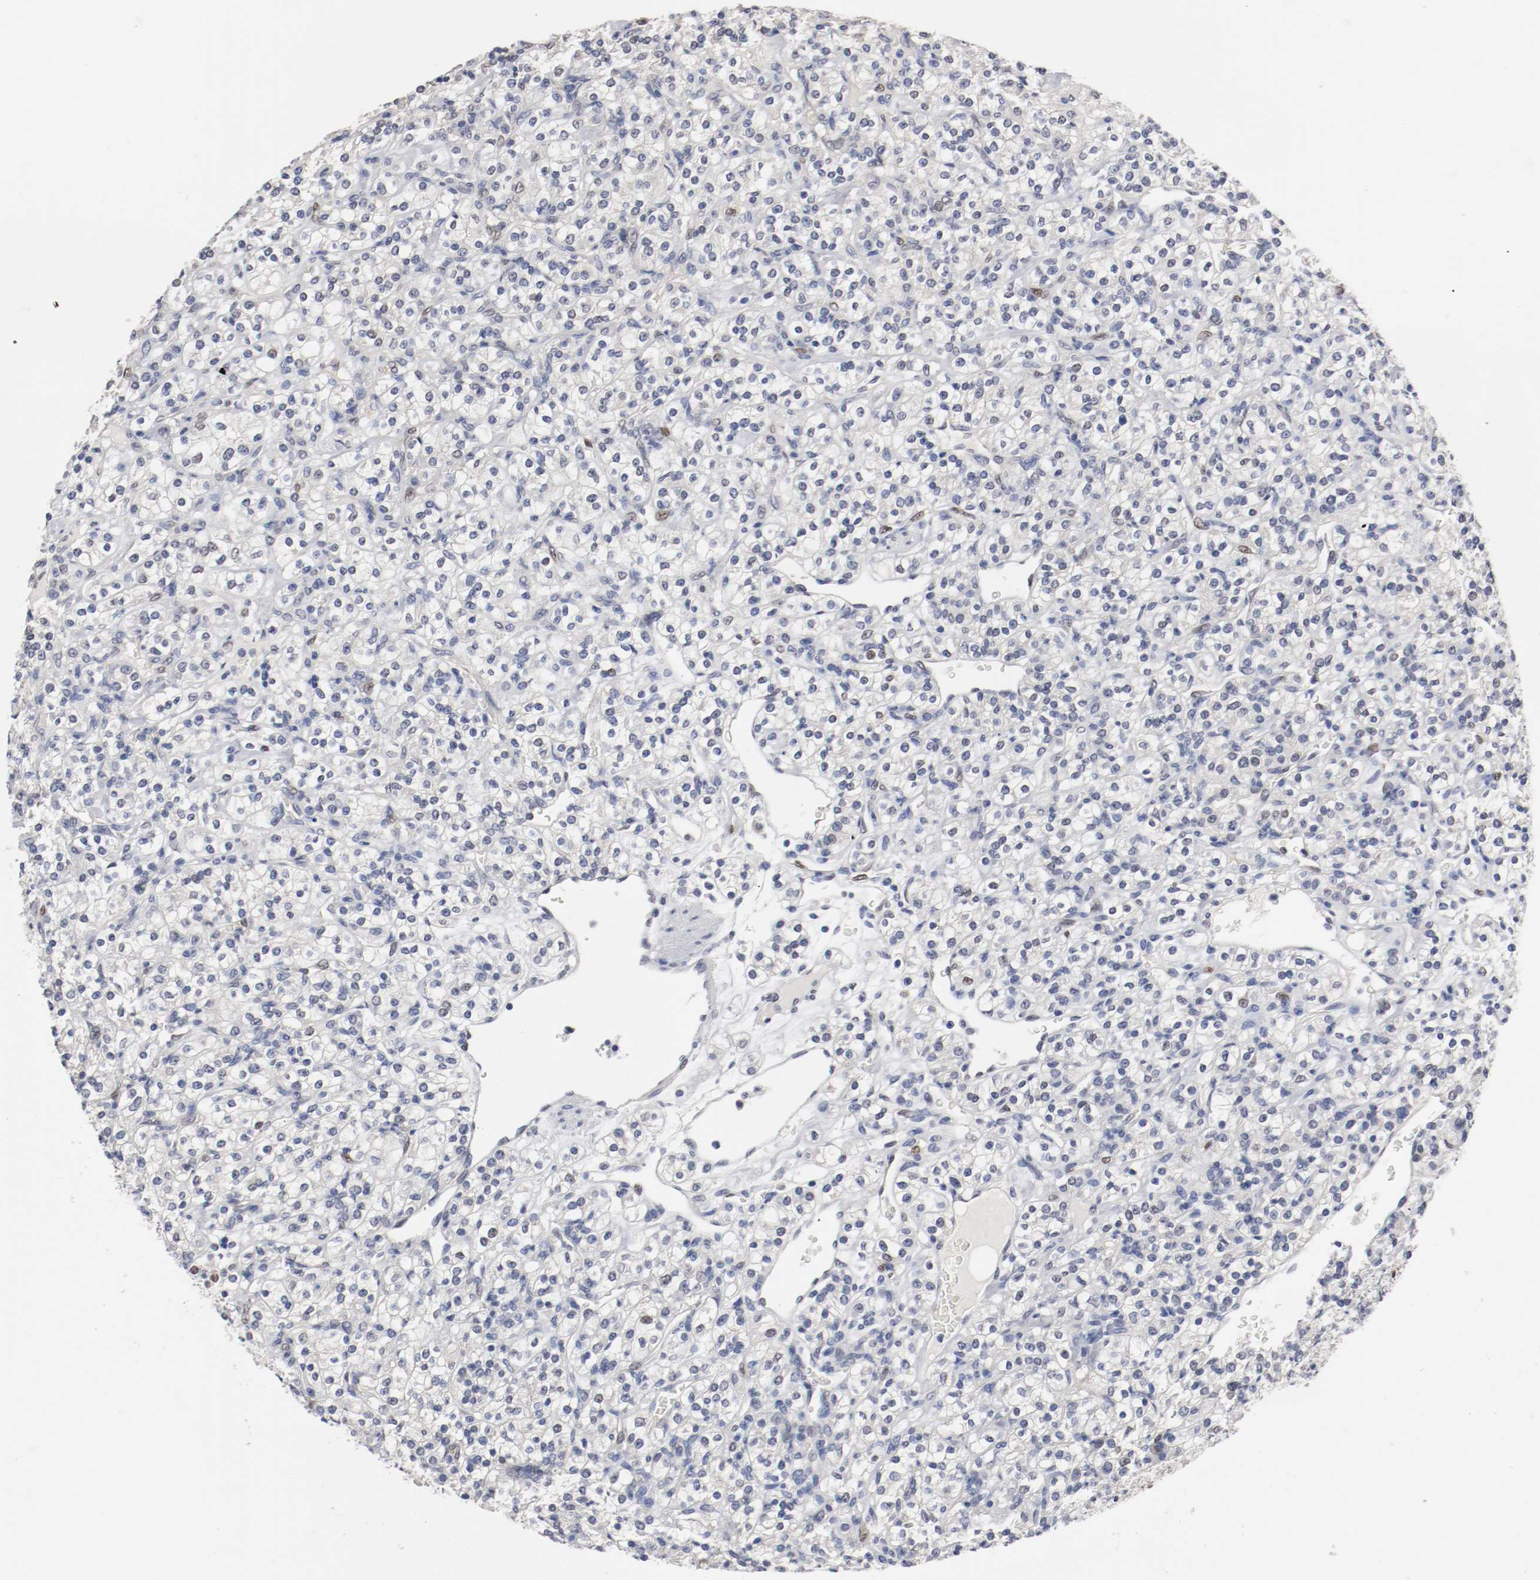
{"staining": {"intensity": "weak", "quantity": "<25%", "location": "nuclear"}, "tissue": "renal cancer", "cell_type": "Tumor cells", "image_type": "cancer", "snomed": [{"axis": "morphology", "description": "Adenocarcinoma, NOS"}, {"axis": "topography", "description": "Kidney"}], "caption": "Immunohistochemical staining of human renal cancer (adenocarcinoma) exhibits no significant expression in tumor cells.", "gene": "FOSL2", "patient": {"sex": "male", "age": 77}}